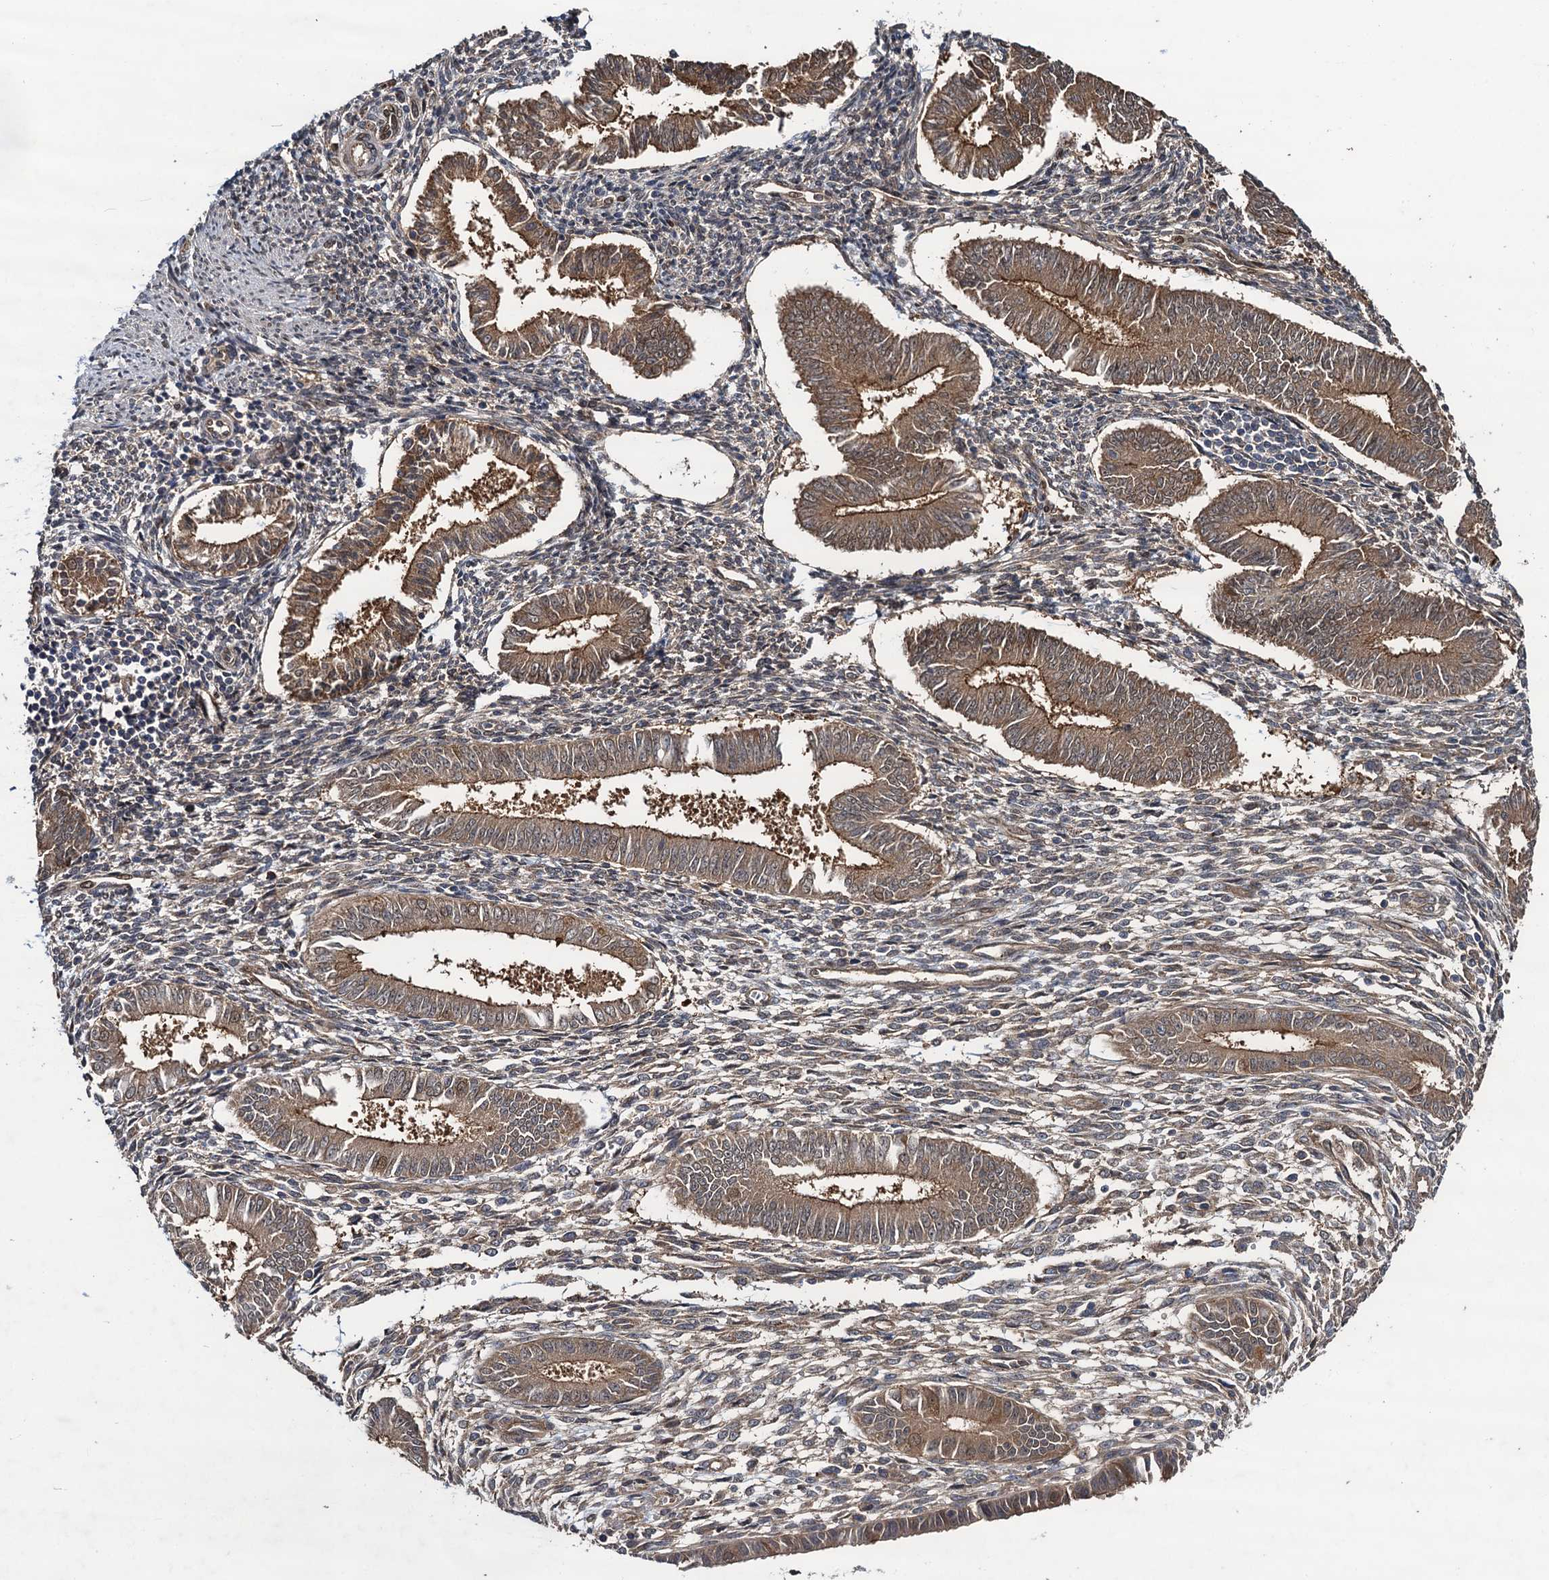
{"staining": {"intensity": "weak", "quantity": "25%-75%", "location": "cytoplasmic/membranous"}, "tissue": "endometrium", "cell_type": "Cells in endometrial stroma", "image_type": "normal", "snomed": [{"axis": "morphology", "description": "Normal tissue, NOS"}, {"axis": "topography", "description": "Uterus"}, {"axis": "topography", "description": "Endometrium"}], "caption": "High-magnification brightfield microscopy of unremarkable endometrium stained with DAB (3,3'-diaminobenzidine) (brown) and counterstained with hematoxylin (blue). cells in endometrial stroma exhibit weak cytoplasmic/membranous positivity is seen in approximately25%-75% of cells. Nuclei are stained in blue.", "gene": "RHOBTB1", "patient": {"sex": "female", "age": 48}}